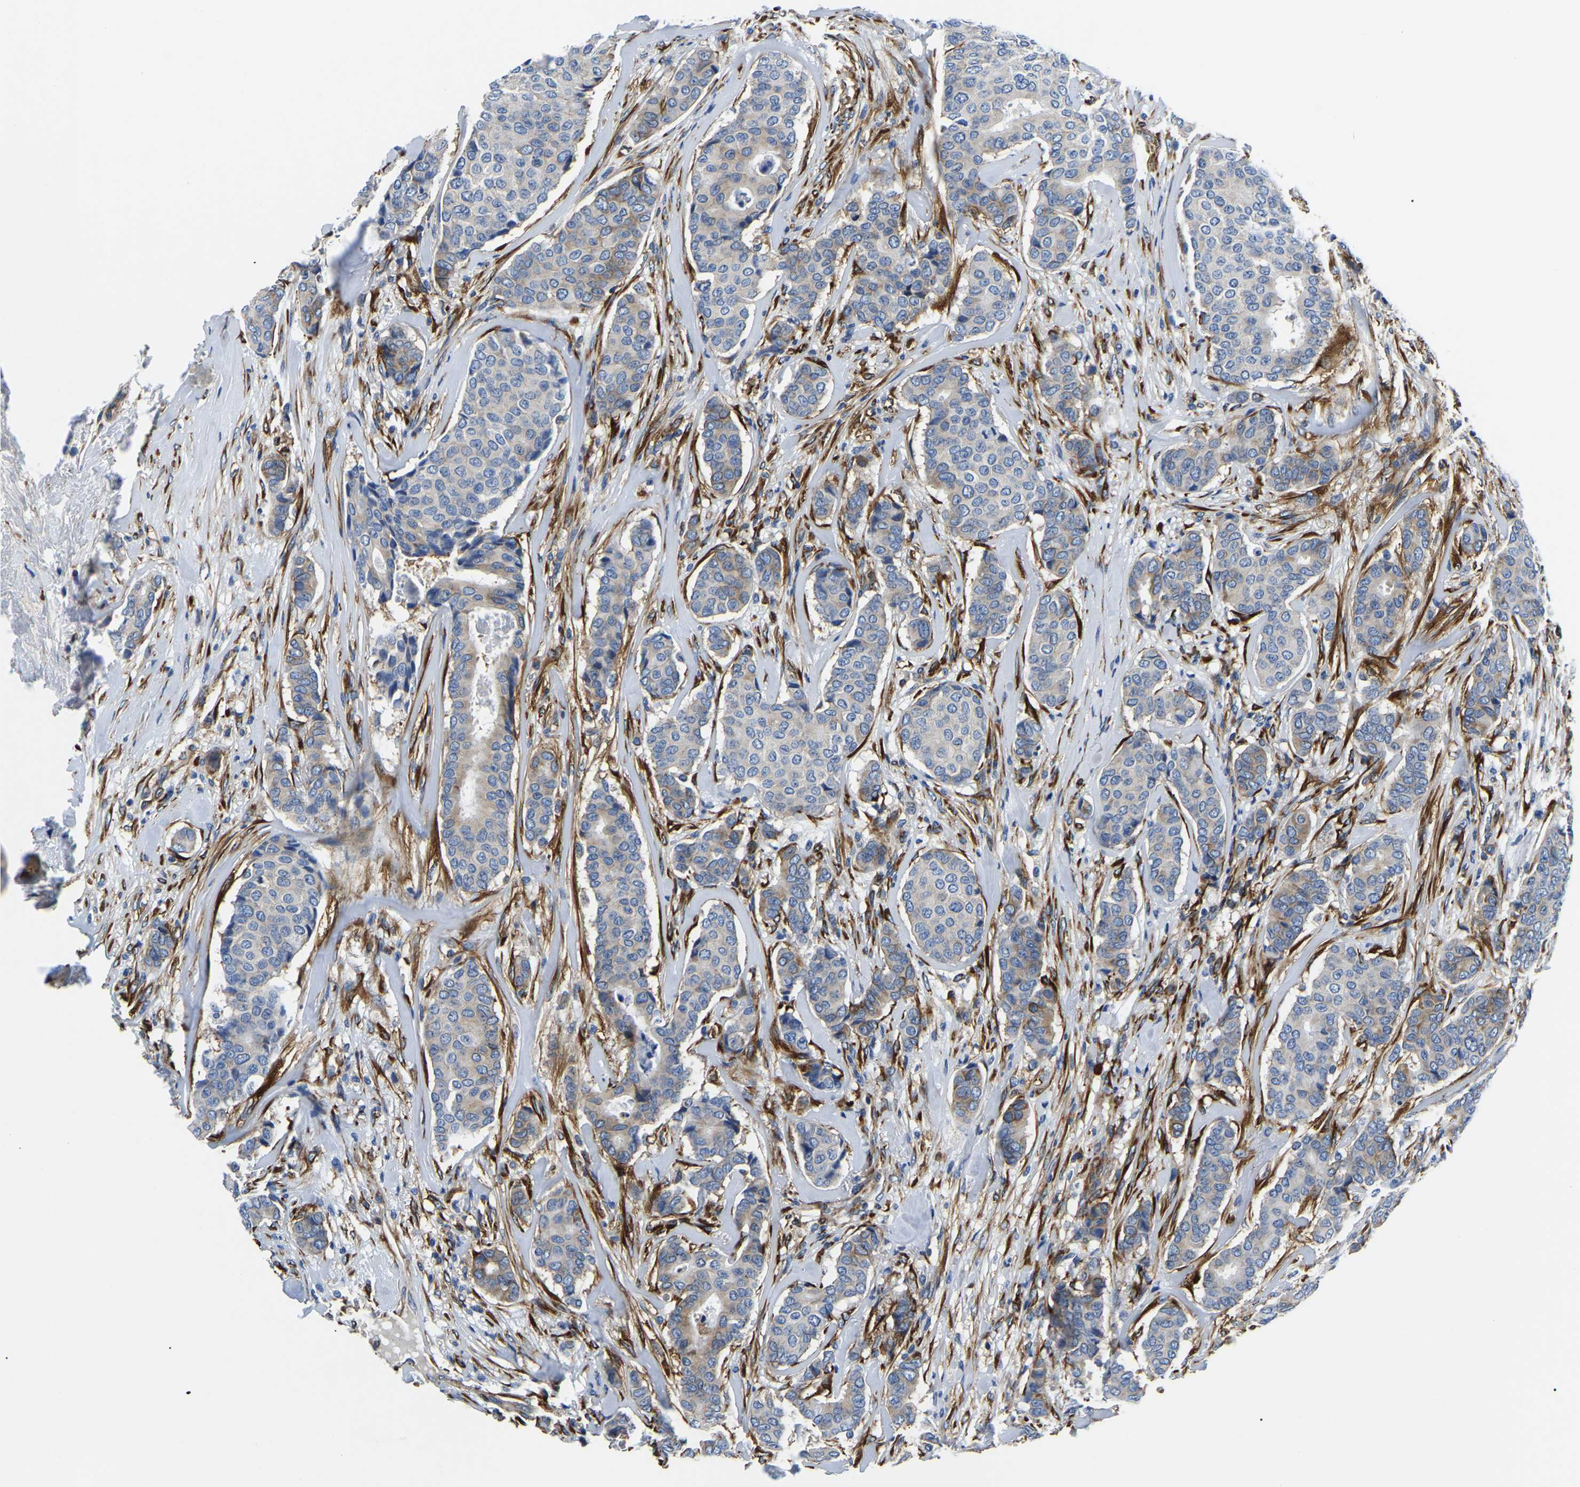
{"staining": {"intensity": "weak", "quantity": "<25%", "location": "cytoplasmic/membranous"}, "tissue": "breast cancer", "cell_type": "Tumor cells", "image_type": "cancer", "snomed": [{"axis": "morphology", "description": "Duct carcinoma"}, {"axis": "topography", "description": "Breast"}], "caption": "High power microscopy image of an immunohistochemistry (IHC) photomicrograph of breast cancer (intraductal carcinoma), revealing no significant expression in tumor cells.", "gene": "DUSP8", "patient": {"sex": "female", "age": 75}}